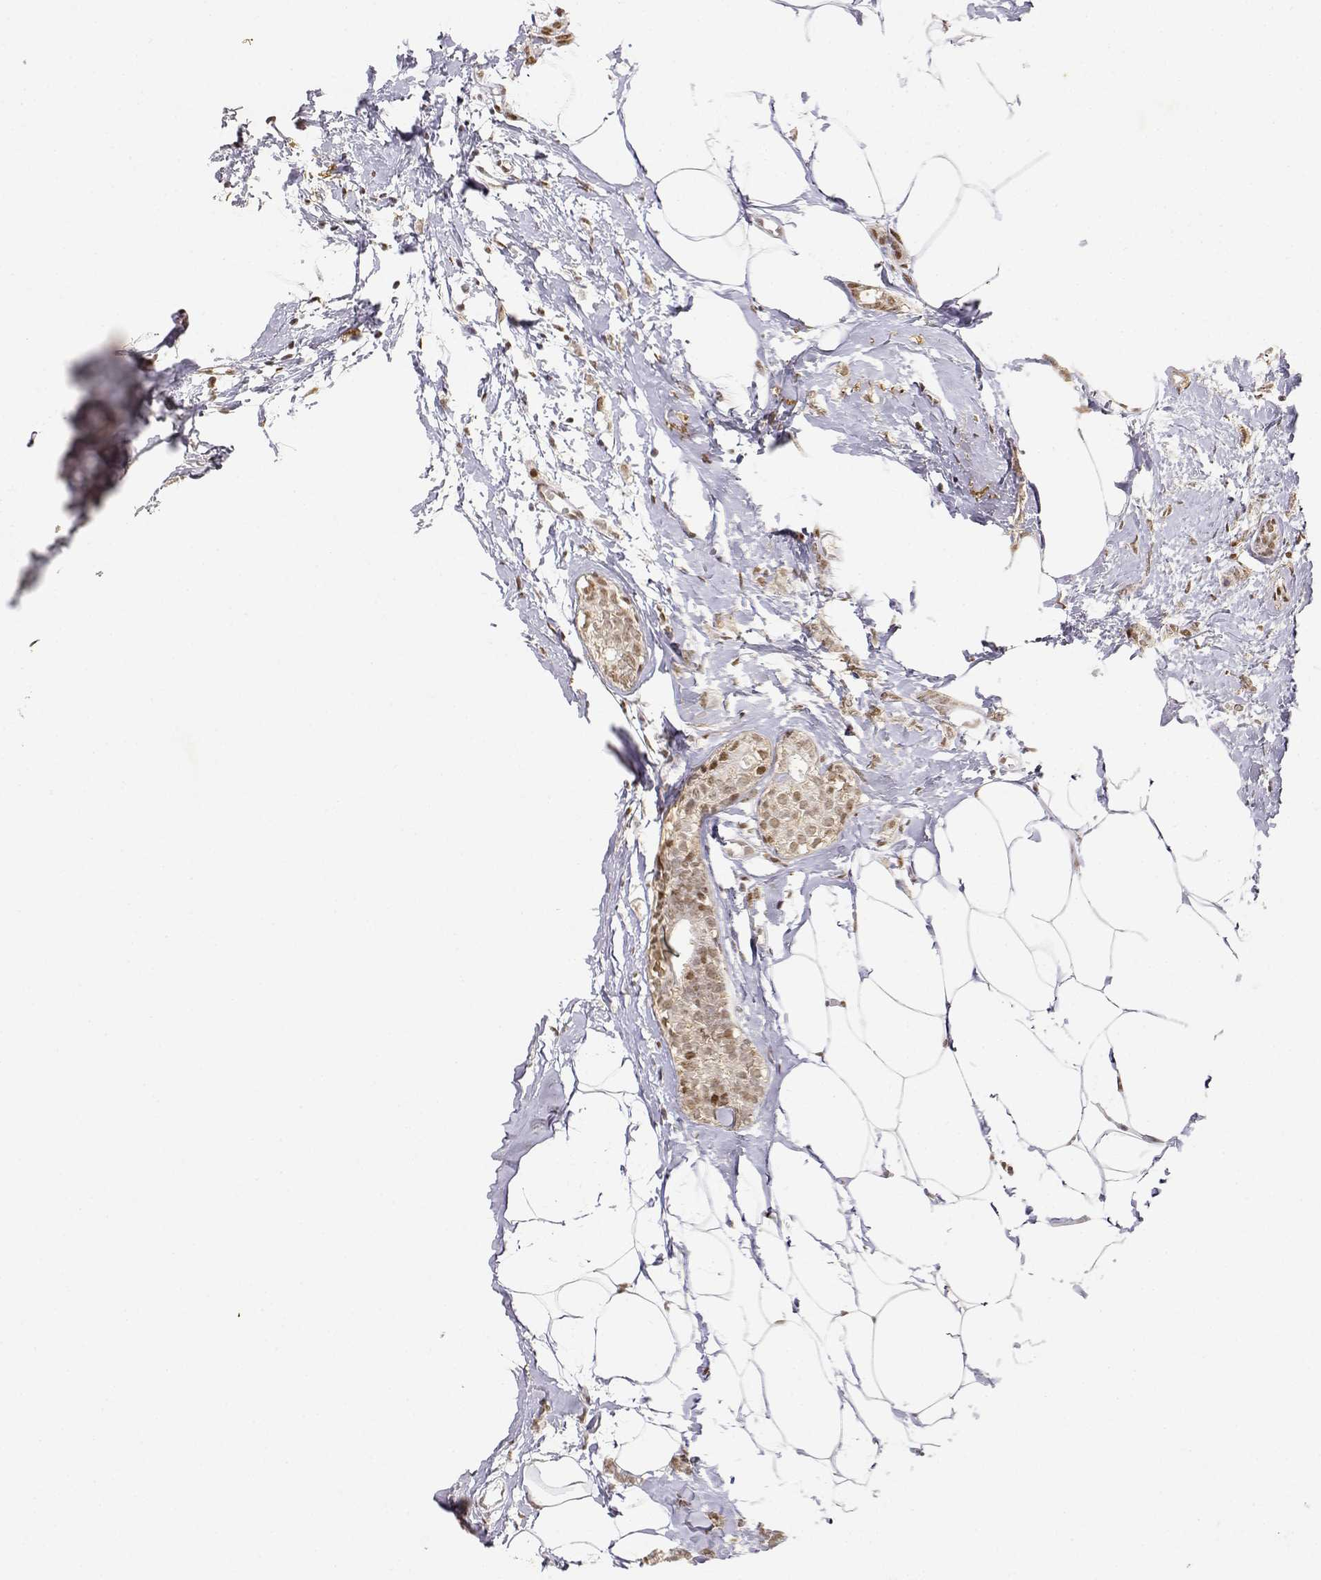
{"staining": {"intensity": "weak", "quantity": ">75%", "location": "nuclear"}, "tissue": "breast cancer", "cell_type": "Tumor cells", "image_type": "cancer", "snomed": [{"axis": "morphology", "description": "Duct carcinoma"}, {"axis": "topography", "description": "Breast"}], "caption": "Immunohistochemistry (IHC) image of neoplastic tissue: breast cancer (intraductal carcinoma) stained using IHC reveals low levels of weak protein expression localized specifically in the nuclear of tumor cells, appearing as a nuclear brown color.", "gene": "RSF1", "patient": {"sex": "female", "age": 40}}